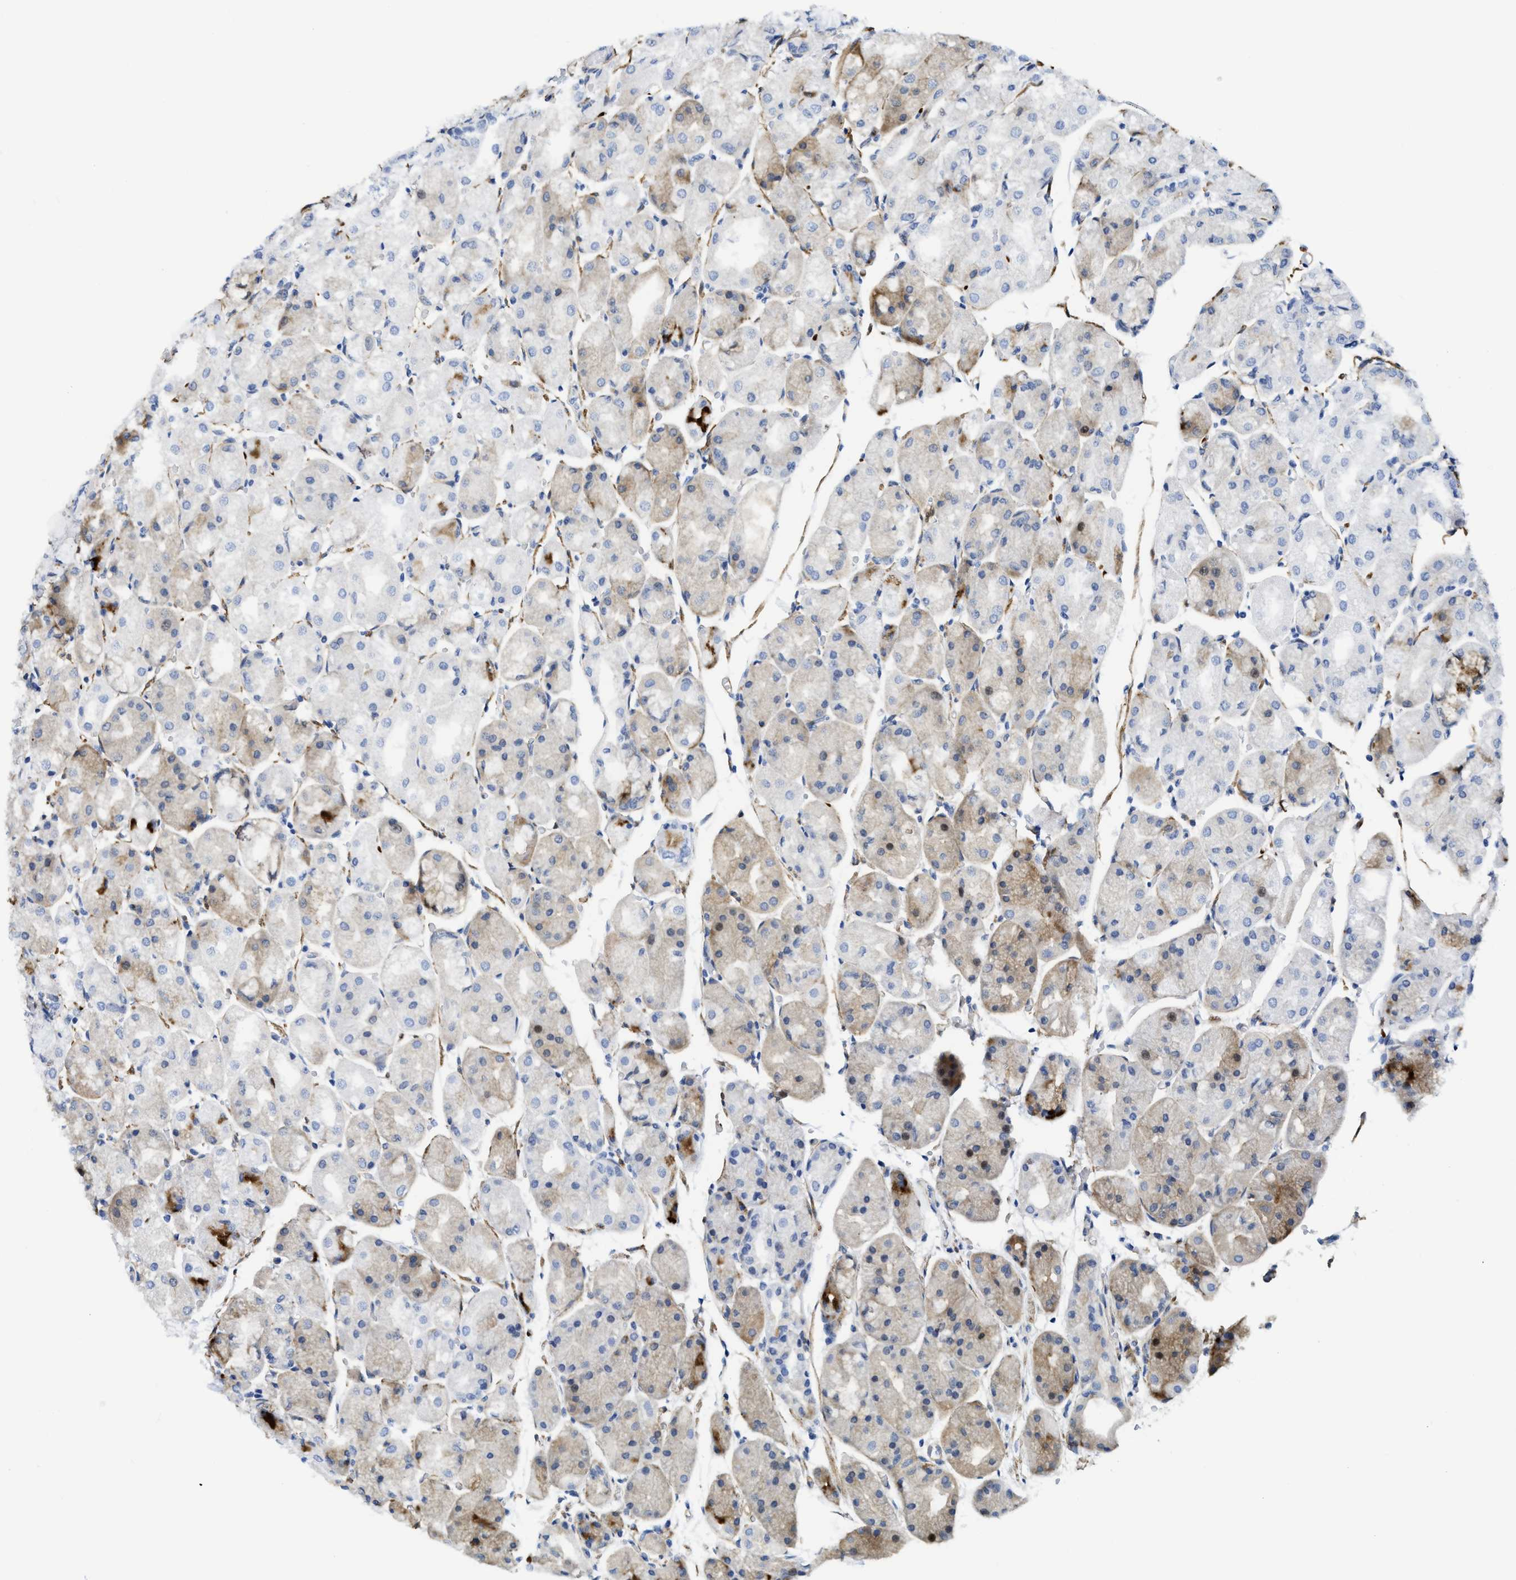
{"staining": {"intensity": "weak", "quantity": "25%-75%", "location": "cytoplasmic/membranous"}, "tissue": "stomach", "cell_type": "Glandular cells", "image_type": "normal", "snomed": [{"axis": "morphology", "description": "Normal tissue, NOS"}, {"axis": "topography", "description": "Stomach, upper"}], "caption": "A histopathology image showing weak cytoplasmic/membranous staining in approximately 25%-75% of glandular cells in unremarkable stomach, as visualized by brown immunohistochemical staining.", "gene": "TUB", "patient": {"sex": "male", "age": 72}}